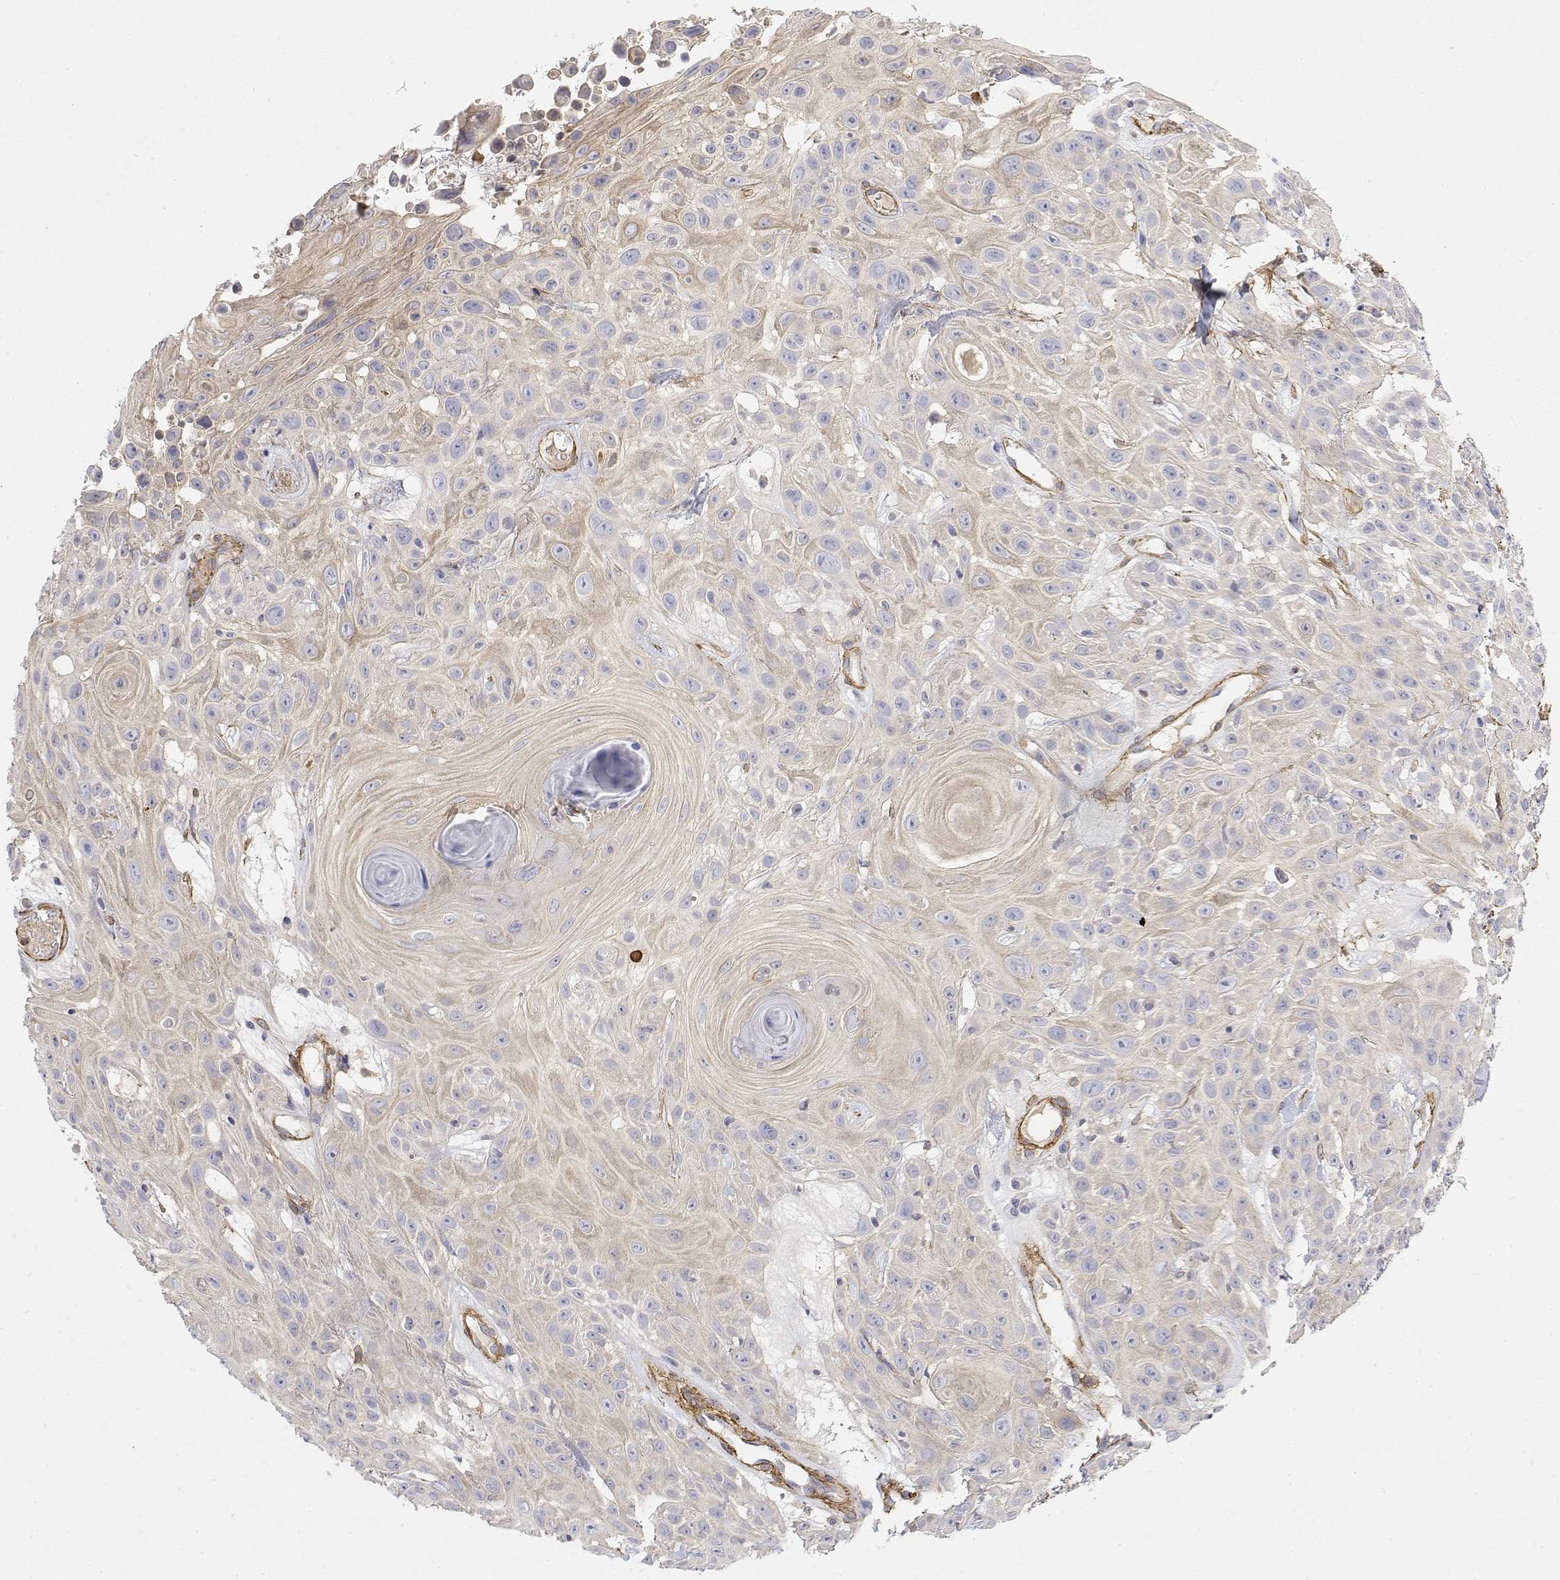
{"staining": {"intensity": "negative", "quantity": "none", "location": "none"}, "tissue": "skin cancer", "cell_type": "Tumor cells", "image_type": "cancer", "snomed": [{"axis": "morphology", "description": "Squamous cell carcinoma, NOS"}, {"axis": "topography", "description": "Skin"}], "caption": "DAB (3,3'-diaminobenzidine) immunohistochemical staining of human skin cancer (squamous cell carcinoma) exhibits no significant positivity in tumor cells.", "gene": "SOWAHD", "patient": {"sex": "male", "age": 82}}